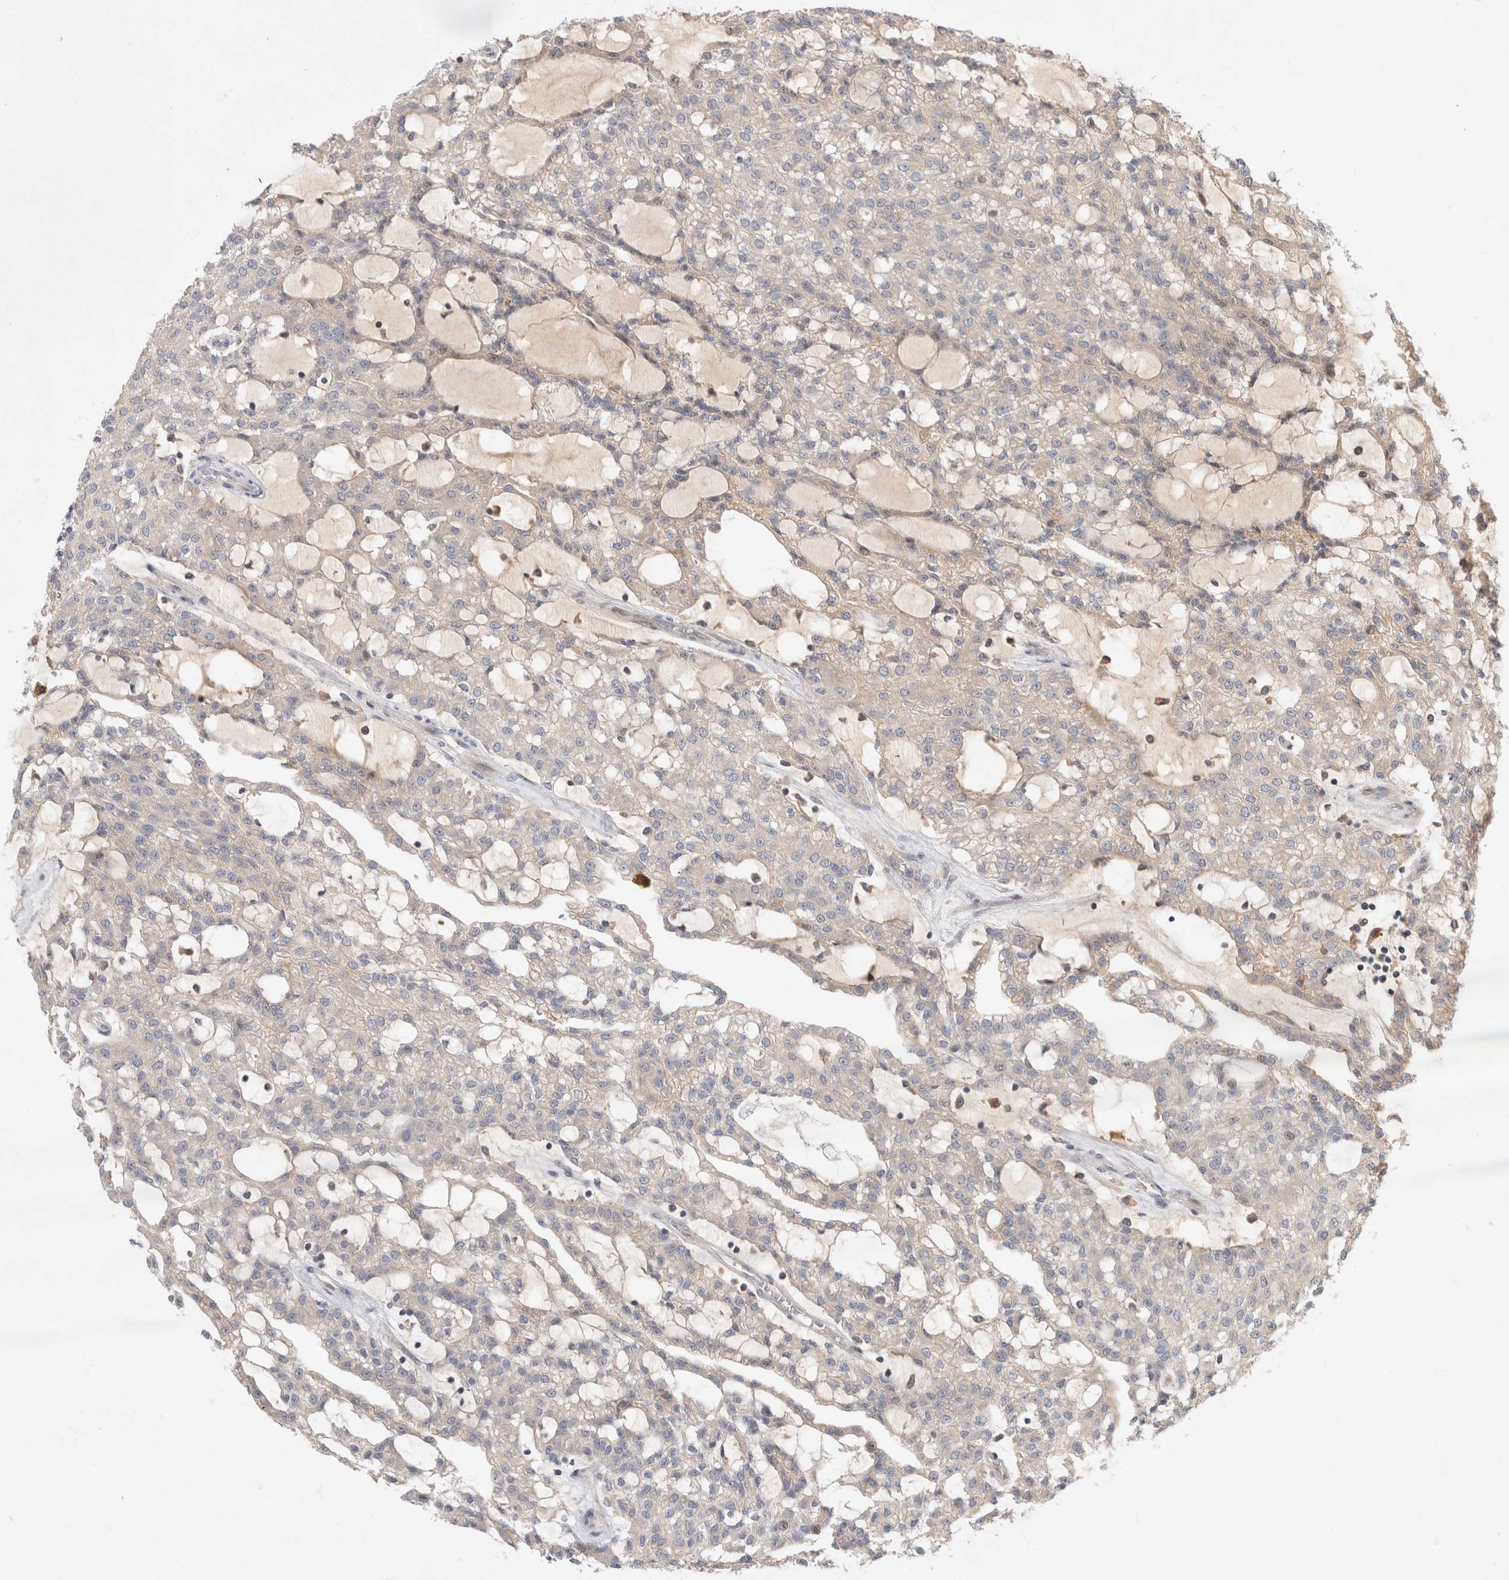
{"staining": {"intensity": "negative", "quantity": "none", "location": "none"}, "tissue": "renal cancer", "cell_type": "Tumor cells", "image_type": "cancer", "snomed": [{"axis": "morphology", "description": "Adenocarcinoma, NOS"}, {"axis": "topography", "description": "Kidney"}], "caption": "This is an immunohistochemistry (IHC) image of renal adenocarcinoma. There is no expression in tumor cells.", "gene": "HTT", "patient": {"sex": "male", "age": 63}}